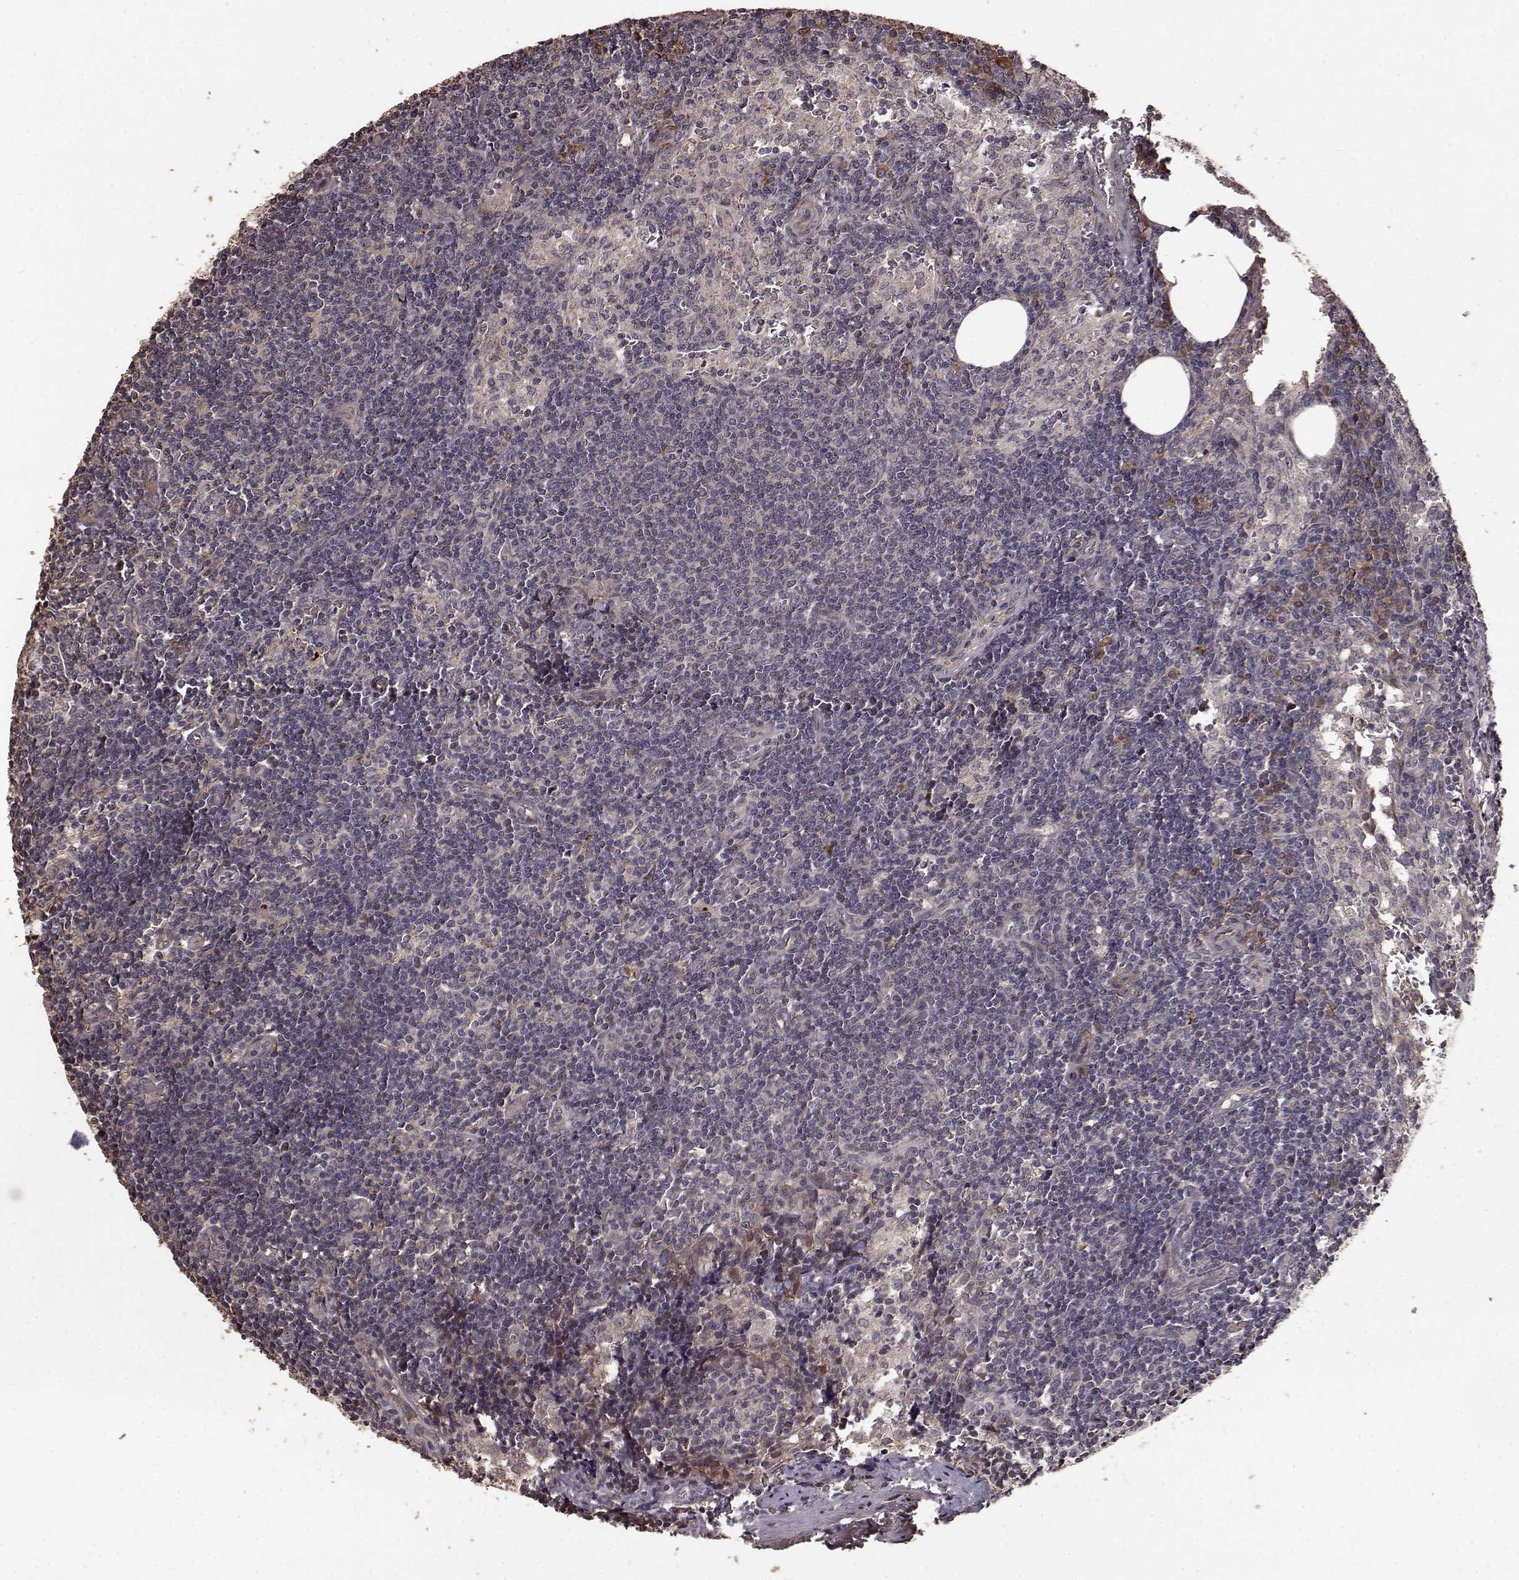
{"staining": {"intensity": "strong", "quantity": "<25%", "location": "cytoplasmic/membranous"}, "tissue": "lymph node", "cell_type": "Non-germinal center cells", "image_type": "normal", "snomed": [{"axis": "morphology", "description": "Normal tissue, NOS"}, {"axis": "topography", "description": "Lymph node"}], "caption": "Immunohistochemical staining of unremarkable human lymph node demonstrates <25% levels of strong cytoplasmic/membranous protein positivity in approximately <25% of non-germinal center cells. The staining was performed using DAB to visualize the protein expression in brown, while the nuclei were stained in blue with hematoxylin (Magnification: 20x).", "gene": "USP15", "patient": {"sex": "female", "age": 50}}